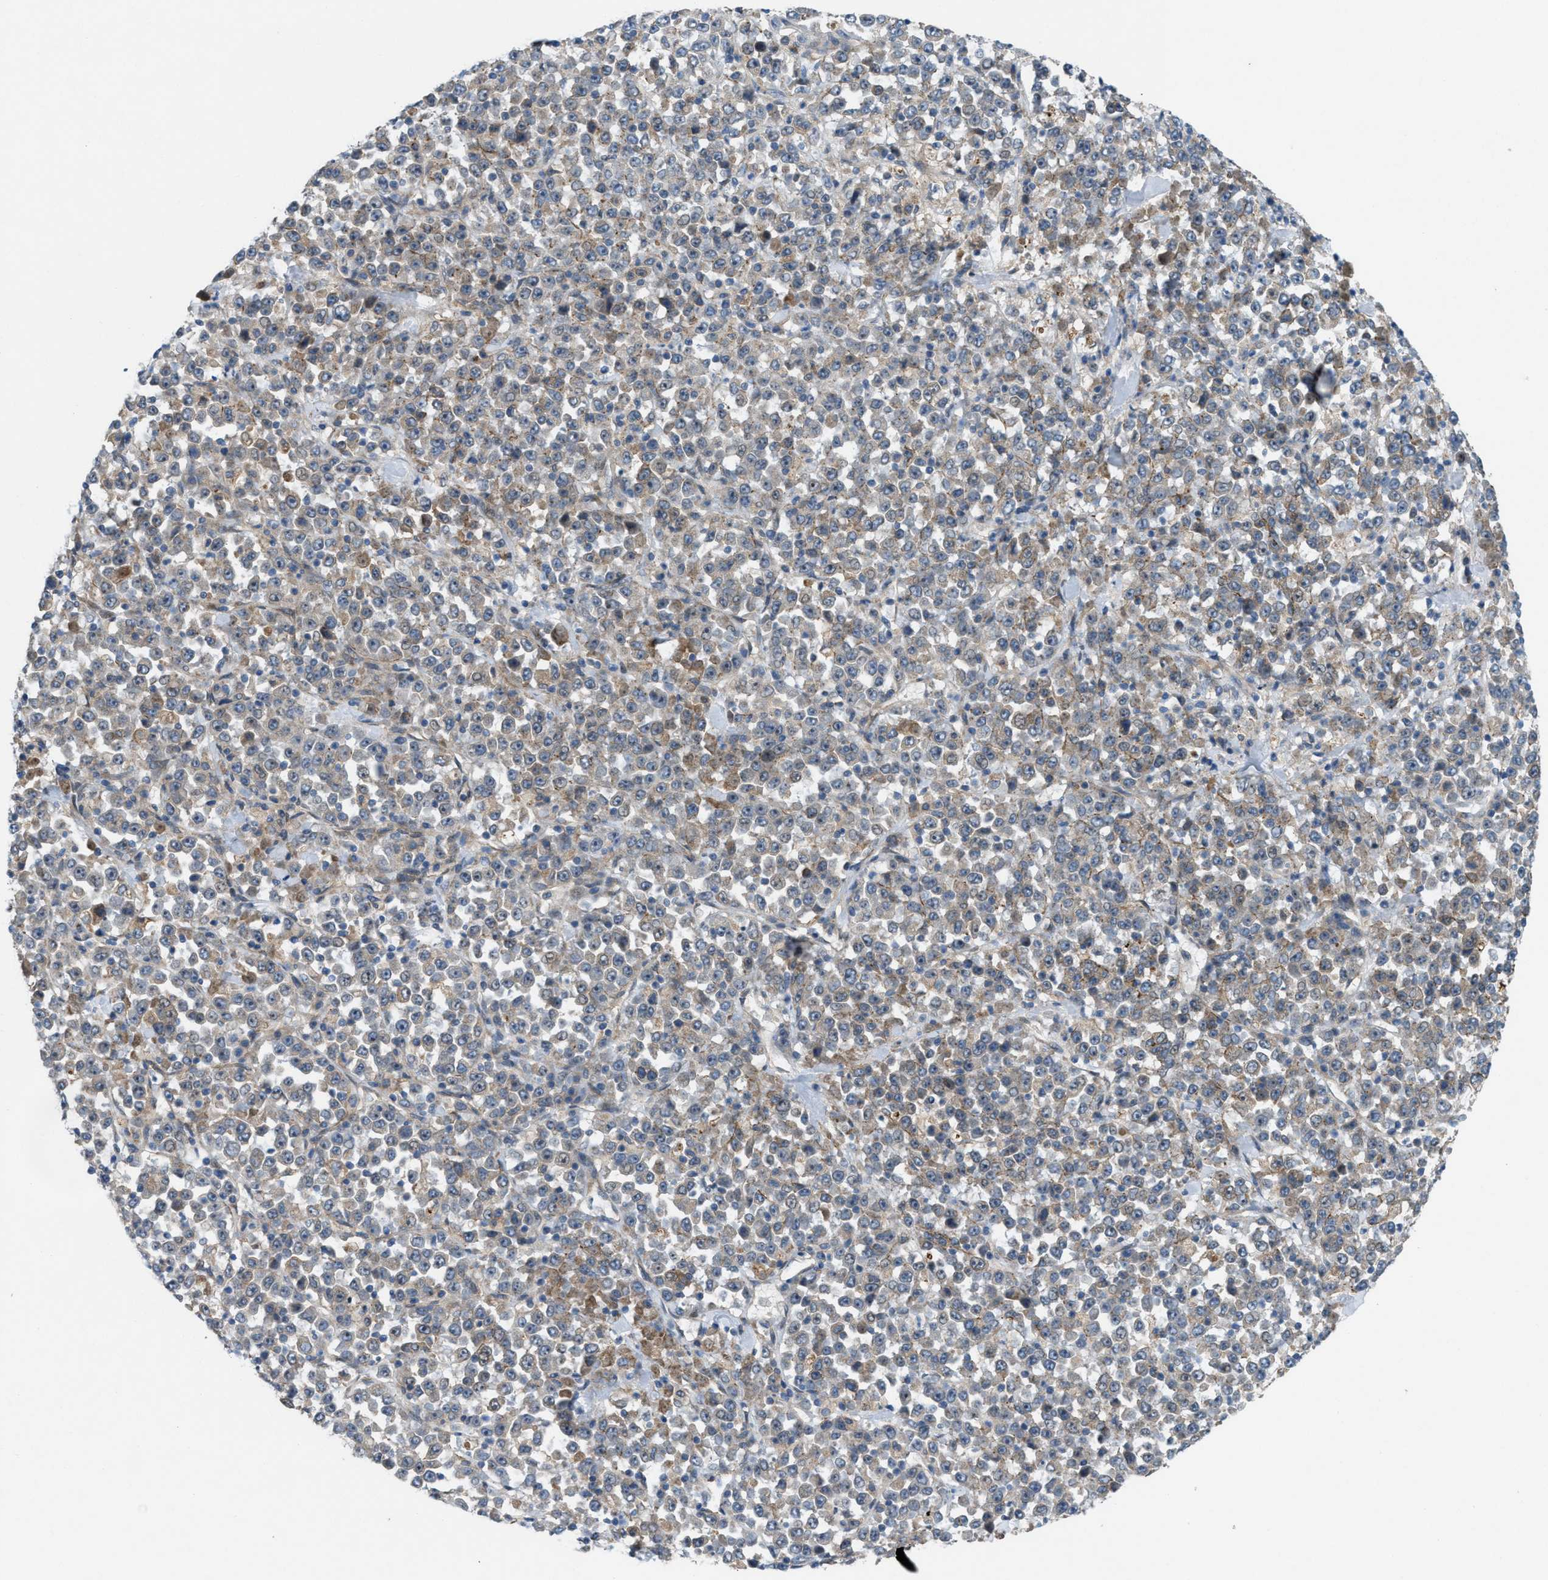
{"staining": {"intensity": "weak", "quantity": "<25%", "location": "cytoplasmic/membranous"}, "tissue": "stomach cancer", "cell_type": "Tumor cells", "image_type": "cancer", "snomed": [{"axis": "morphology", "description": "Normal tissue, NOS"}, {"axis": "morphology", "description": "Adenocarcinoma, NOS"}, {"axis": "topography", "description": "Stomach, upper"}, {"axis": "topography", "description": "Stomach"}], "caption": "High magnification brightfield microscopy of stomach cancer (adenocarcinoma) stained with DAB (3,3'-diaminobenzidine) (brown) and counterstained with hematoxylin (blue): tumor cells show no significant staining.", "gene": "CYB5D1", "patient": {"sex": "male", "age": 59}}